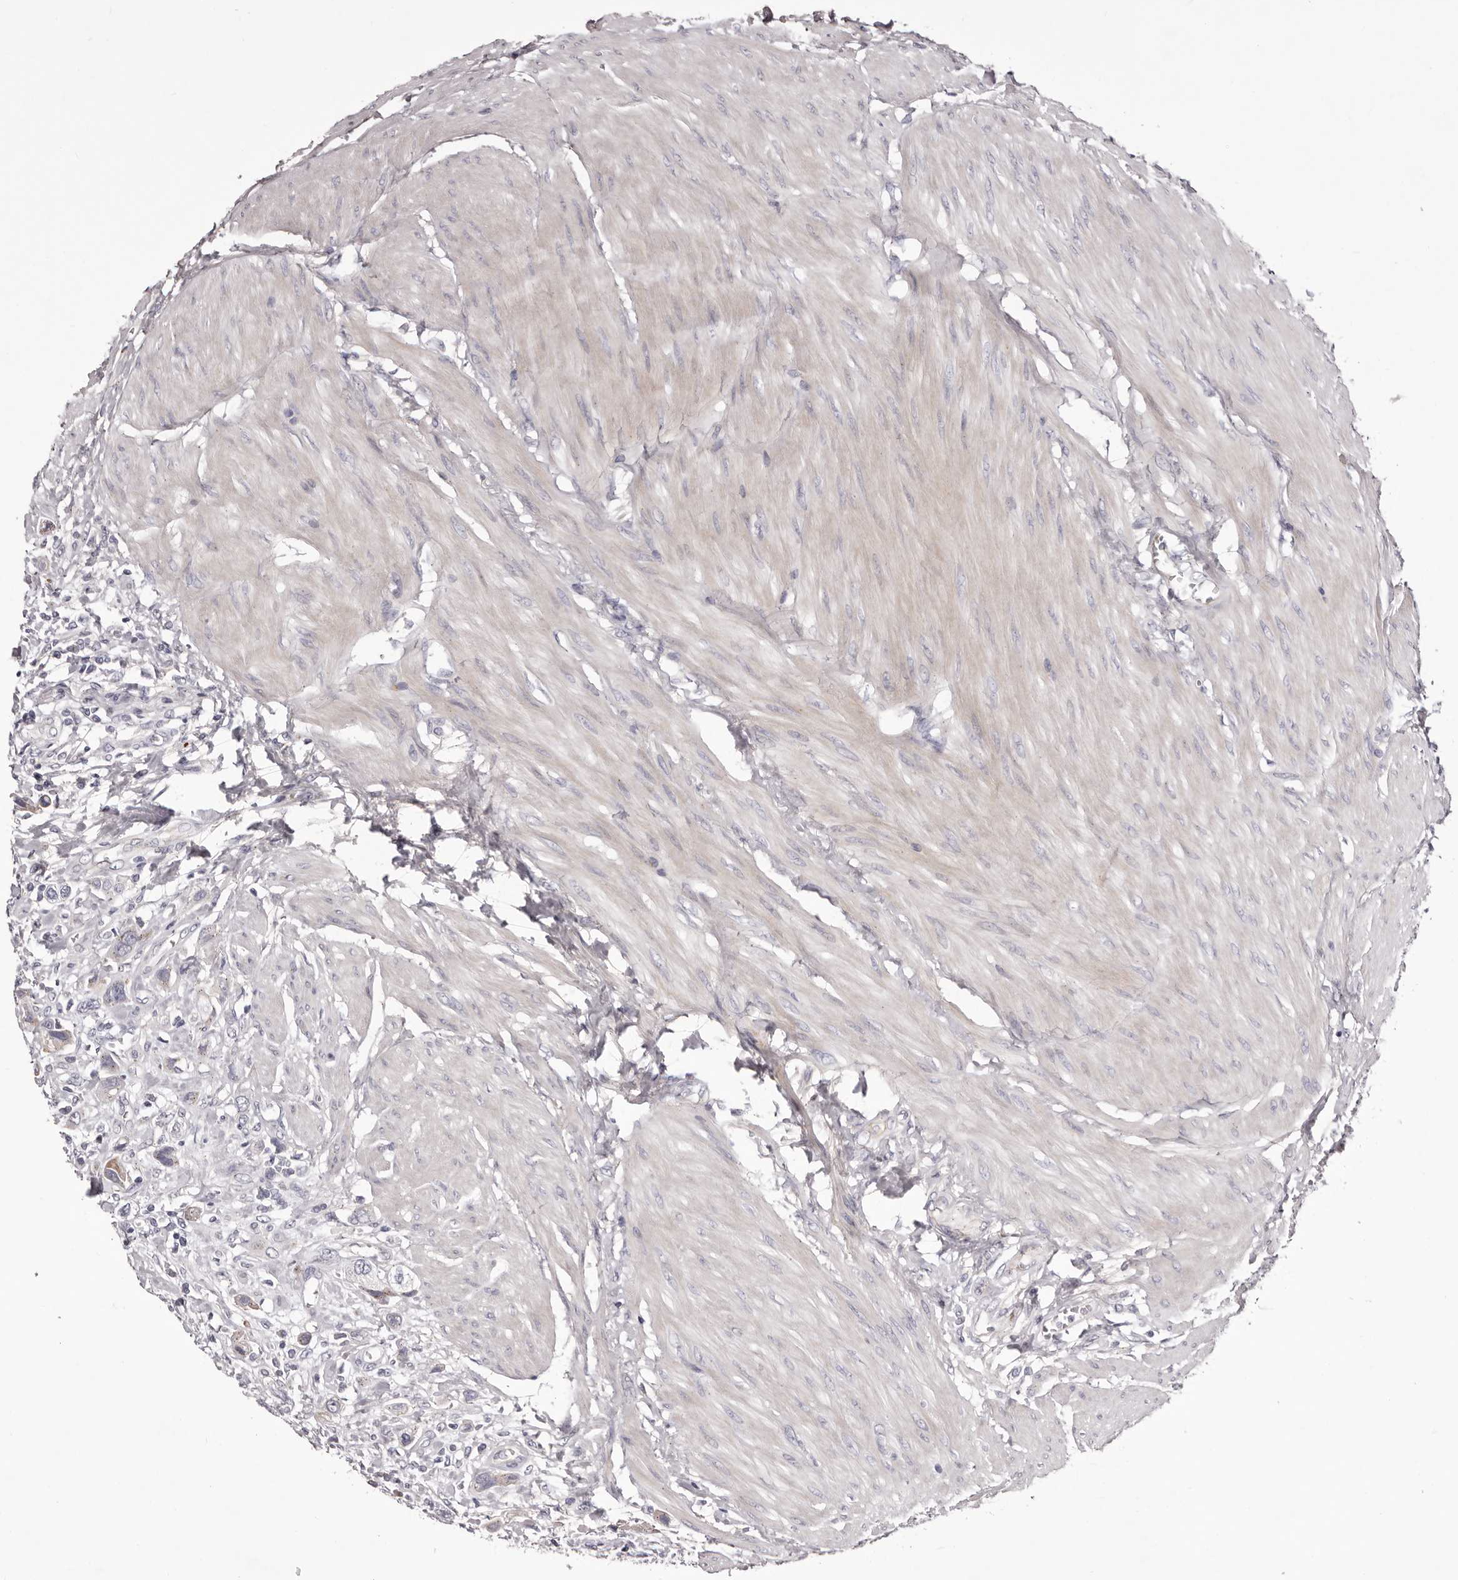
{"staining": {"intensity": "weak", "quantity": "<25%", "location": "cytoplasmic/membranous"}, "tissue": "urothelial cancer", "cell_type": "Tumor cells", "image_type": "cancer", "snomed": [{"axis": "morphology", "description": "Urothelial carcinoma, High grade"}, {"axis": "topography", "description": "Urinary bladder"}], "caption": "Immunohistochemical staining of urothelial carcinoma (high-grade) shows no significant positivity in tumor cells.", "gene": "PEG10", "patient": {"sex": "male", "age": 50}}